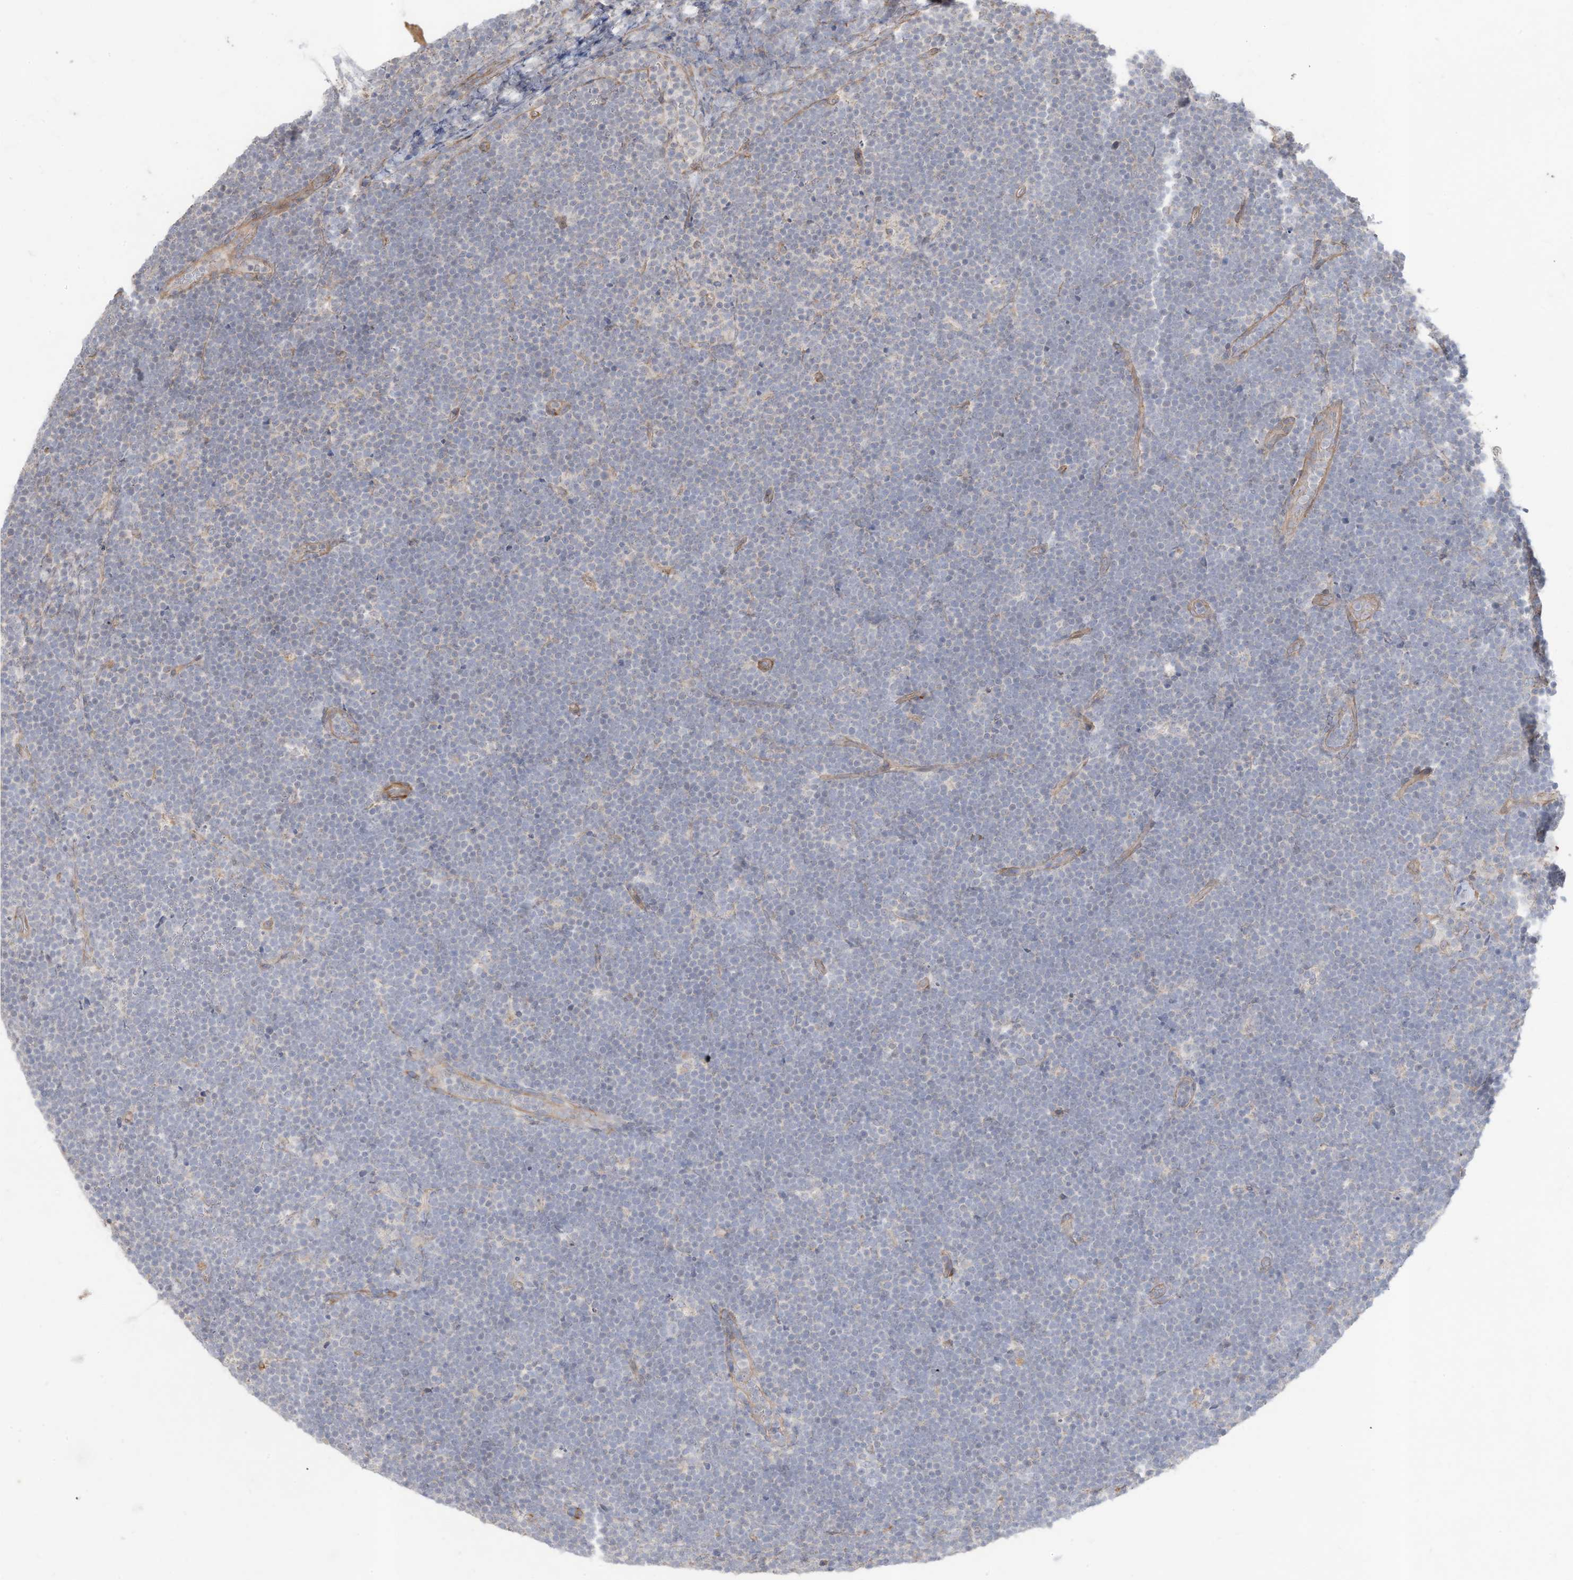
{"staining": {"intensity": "negative", "quantity": "none", "location": "none"}, "tissue": "lymphoma", "cell_type": "Tumor cells", "image_type": "cancer", "snomed": [{"axis": "morphology", "description": "Malignant lymphoma, non-Hodgkin's type, High grade"}, {"axis": "topography", "description": "Lymph node"}], "caption": "High magnification brightfield microscopy of high-grade malignant lymphoma, non-Hodgkin's type stained with DAB (brown) and counterstained with hematoxylin (blue): tumor cells show no significant expression.", "gene": "SLC17A7", "patient": {"sex": "male", "age": 13}}